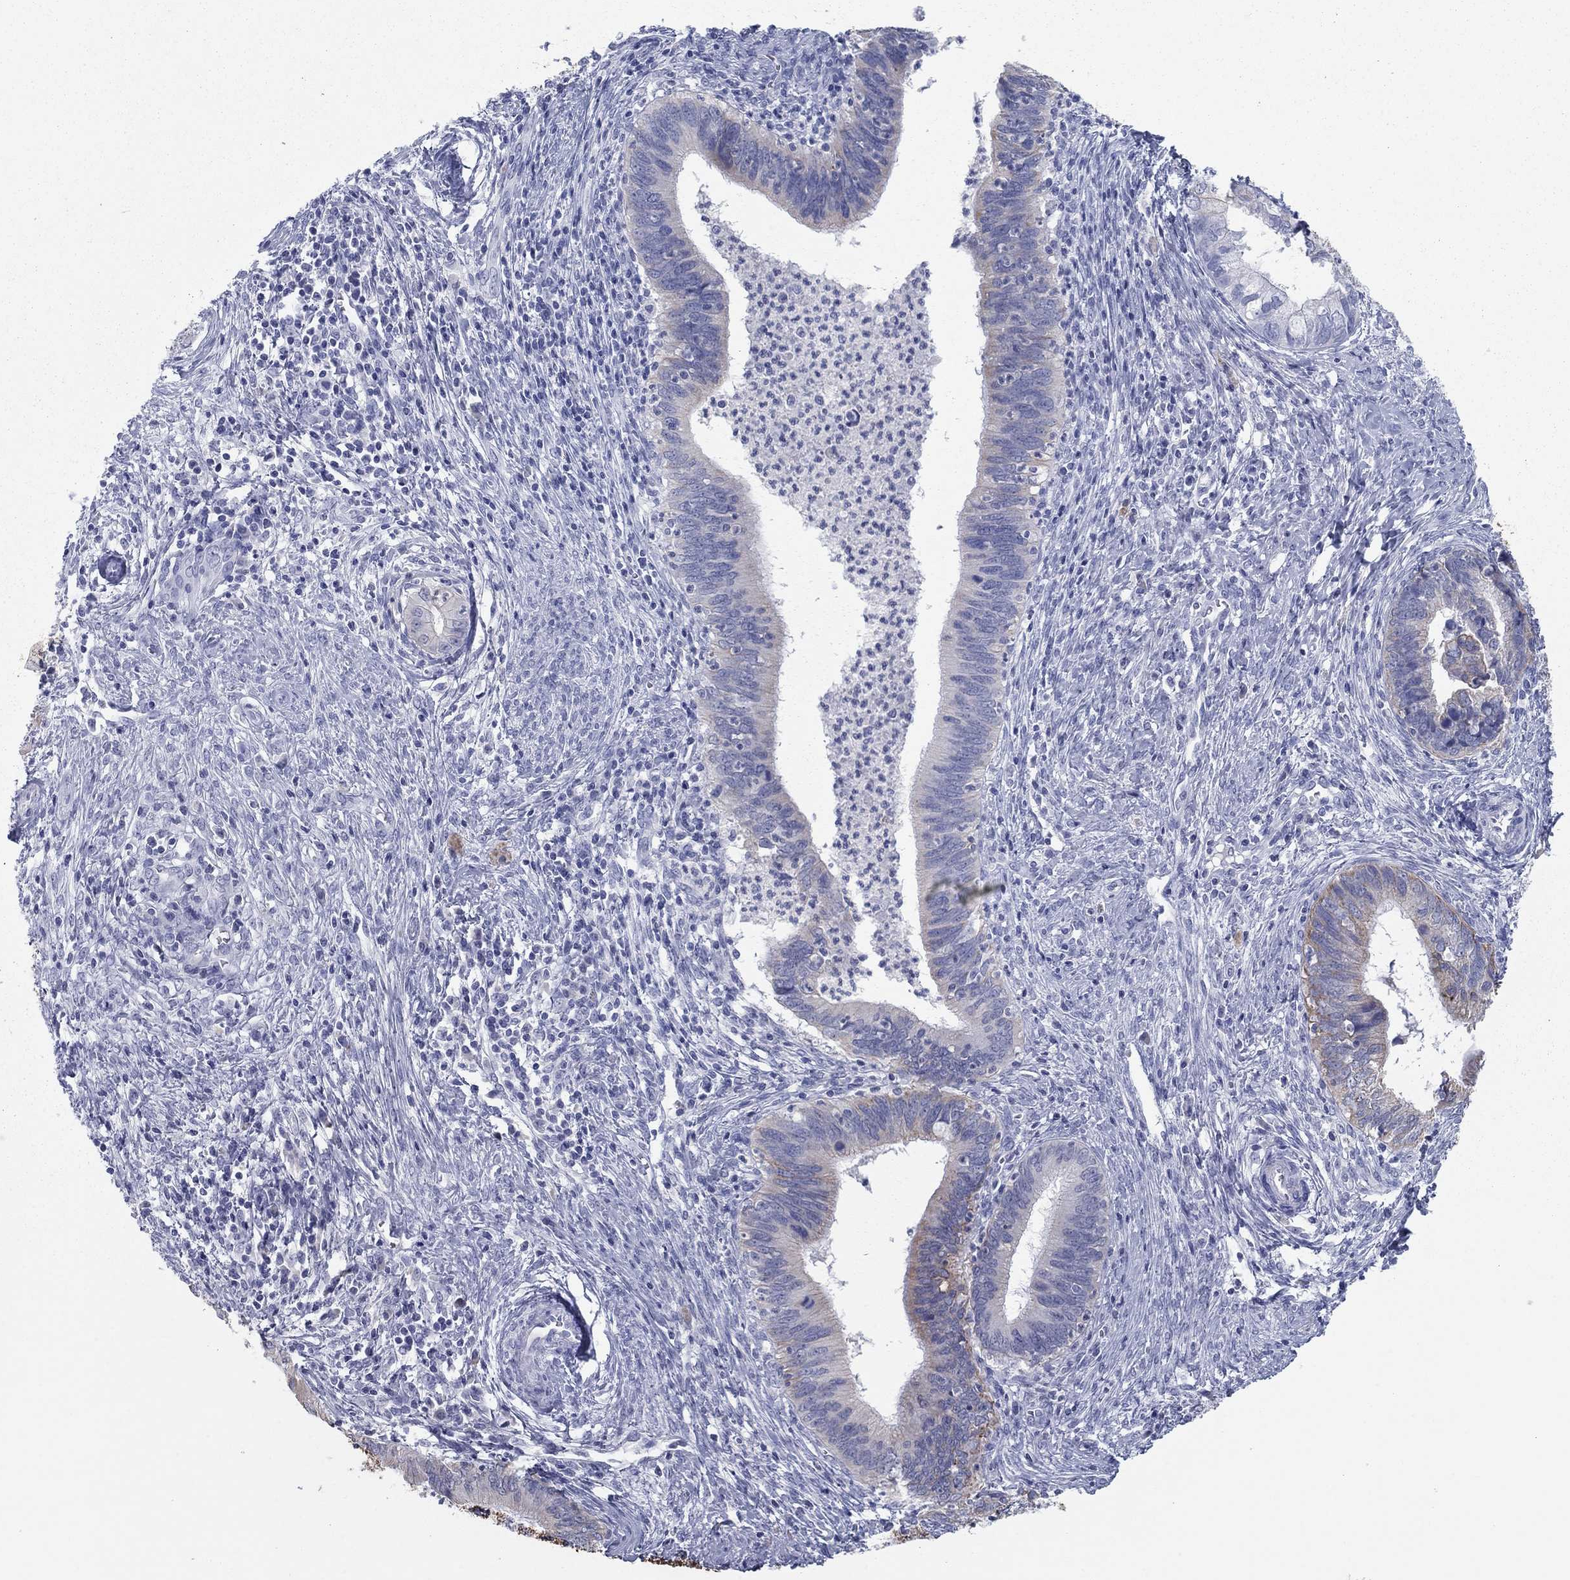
{"staining": {"intensity": "weak", "quantity": "<25%", "location": "cytoplasmic/membranous"}, "tissue": "cervical cancer", "cell_type": "Tumor cells", "image_type": "cancer", "snomed": [{"axis": "morphology", "description": "Adenocarcinoma, NOS"}, {"axis": "topography", "description": "Cervix"}], "caption": "High magnification brightfield microscopy of cervical adenocarcinoma stained with DAB (brown) and counterstained with hematoxylin (blue): tumor cells show no significant expression.", "gene": "KRT75", "patient": {"sex": "female", "age": 42}}